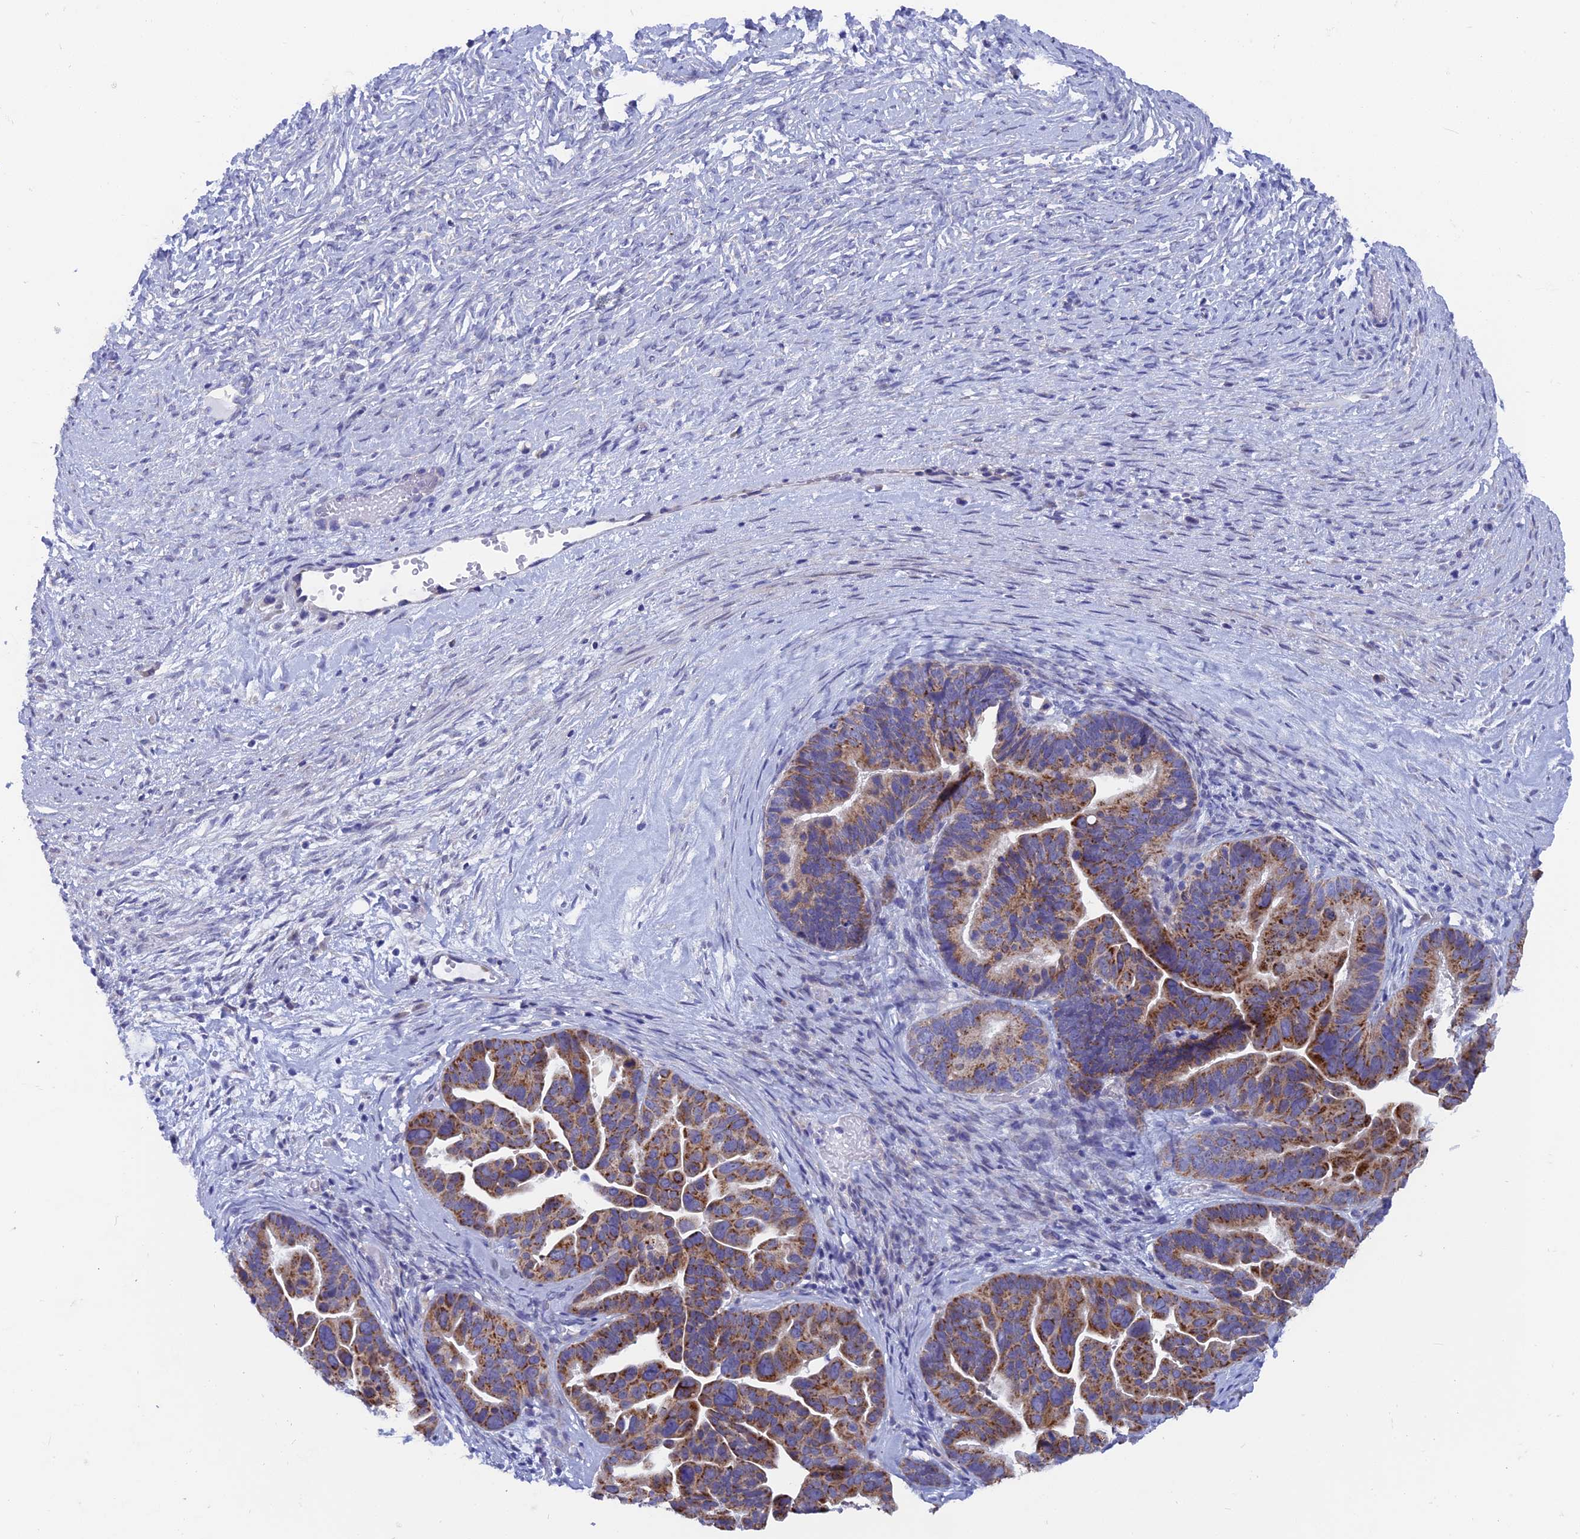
{"staining": {"intensity": "moderate", "quantity": ">75%", "location": "cytoplasmic/membranous"}, "tissue": "ovarian cancer", "cell_type": "Tumor cells", "image_type": "cancer", "snomed": [{"axis": "morphology", "description": "Cystadenocarcinoma, serous, NOS"}, {"axis": "topography", "description": "Ovary"}], "caption": "Immunohistochemistry photomicrograph of neoplastic tissue: human serous cystadenocarcinoma (ovarian) stained using immunohistochemistry reveals medium levels of moderate protein expression localized specifically in the cytoplasmic/membranous of tumor cells, appearing as a cytoplasmic/membranous brown color.", "gene": "AK4", "patient": {"sex": "female", "age": 56}}